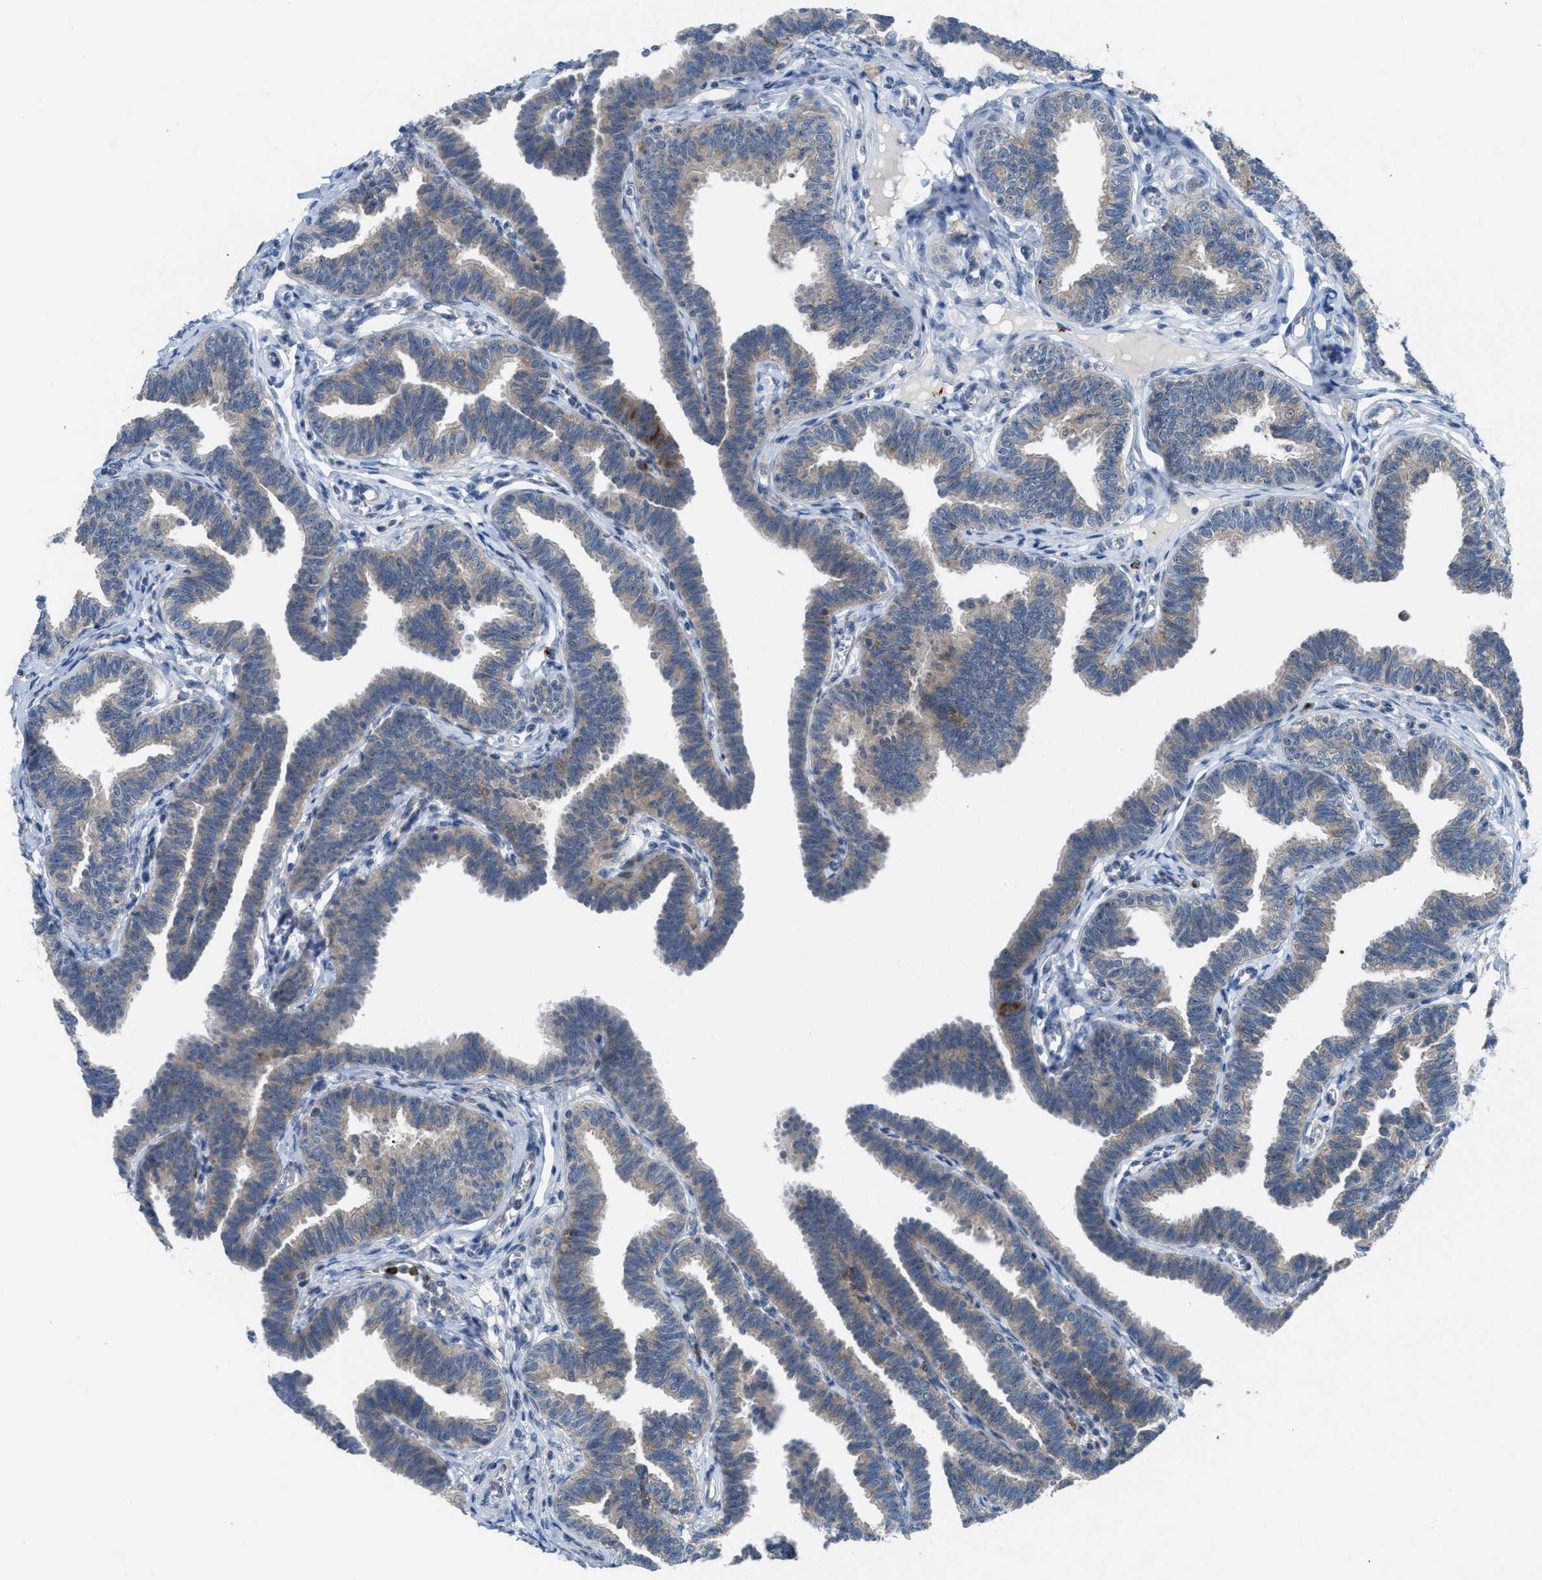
{"staining": {"intensity": "moderate", "quantity": "<25%", "location": "cytoplasmic/membranous,nuclear"}, "tissue": "fallopian tube", "cell_type": "Glandular cells", "image_type": "normal", "snomed": [{"axis": "morphology", "description": "Normal tissue, NOS"}, {"axis": "topography", "description": "Fallopian tube"}, {"axis": "topography", "description": "Ovary"}], "caption": "A photomicrograph of fallopian tube stained for a protein demonstrates moderate cytoplasmic/membranous,nuclear brown staining in glandular cells. (Brightfield microscopy of DAB IHC at high magnification).", "gene": "TPH1", "patient": {"sex": "female", "age": 23}}